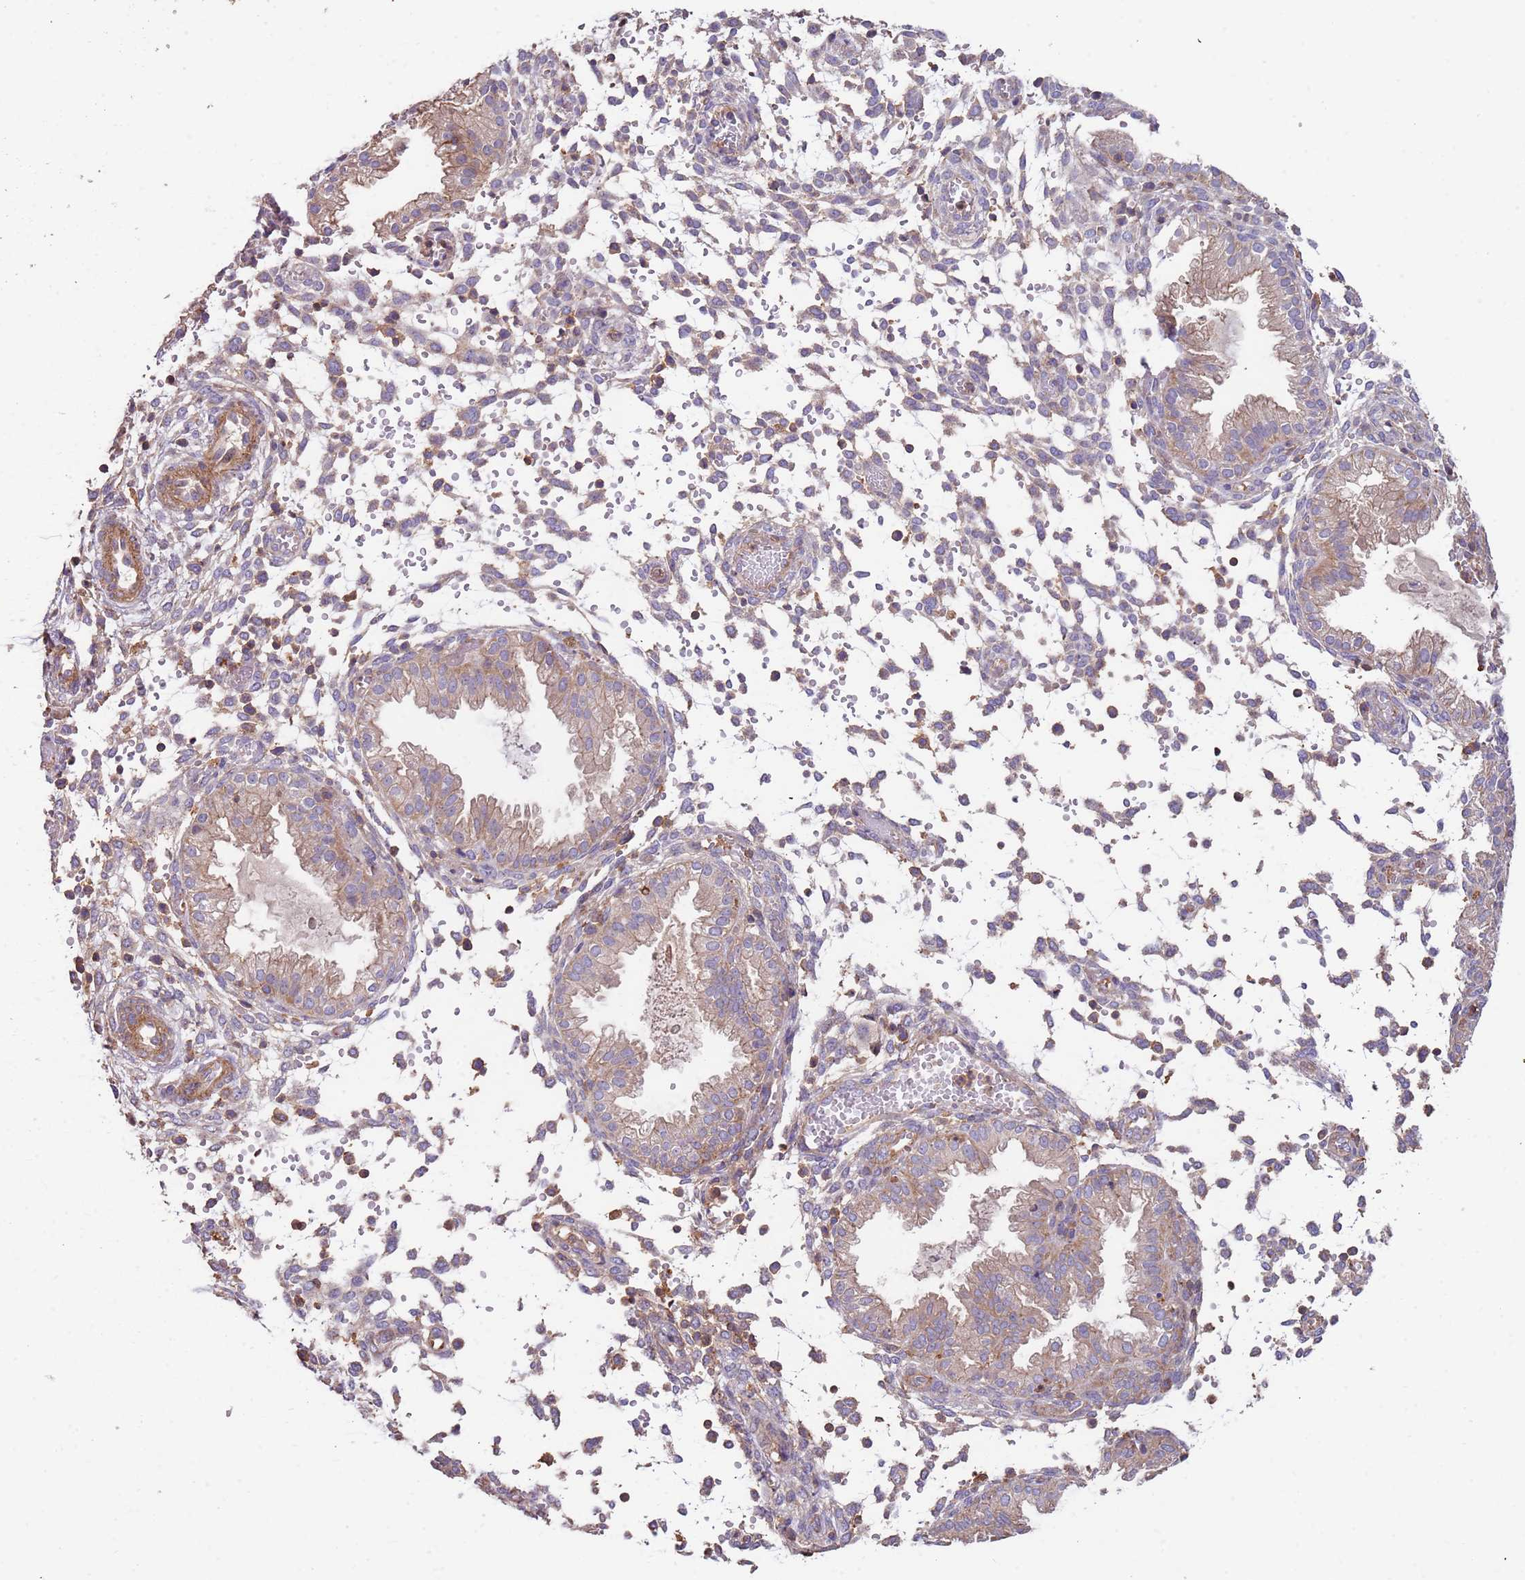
{"staining": {"intensity": "negative", "quantity": "none", "location": "none"}, "tissue": "endometrium", "cell_type": "Cells in endometrial stroma", "image_type": "normal", "snomed": [{"axis": "morphology", "description": "Normal tissue, NOS"}, {"axis": "topography", "description": "Endometrium"}], "caption": "Immunohistochemistry (IHC) micrograph of unremarkable human endometrium stained for a protein (brown), which displays no positivity in cells in endometrial stroma.", "gene": "SYT4", "patient": {"sex": "female", "age": 33}}